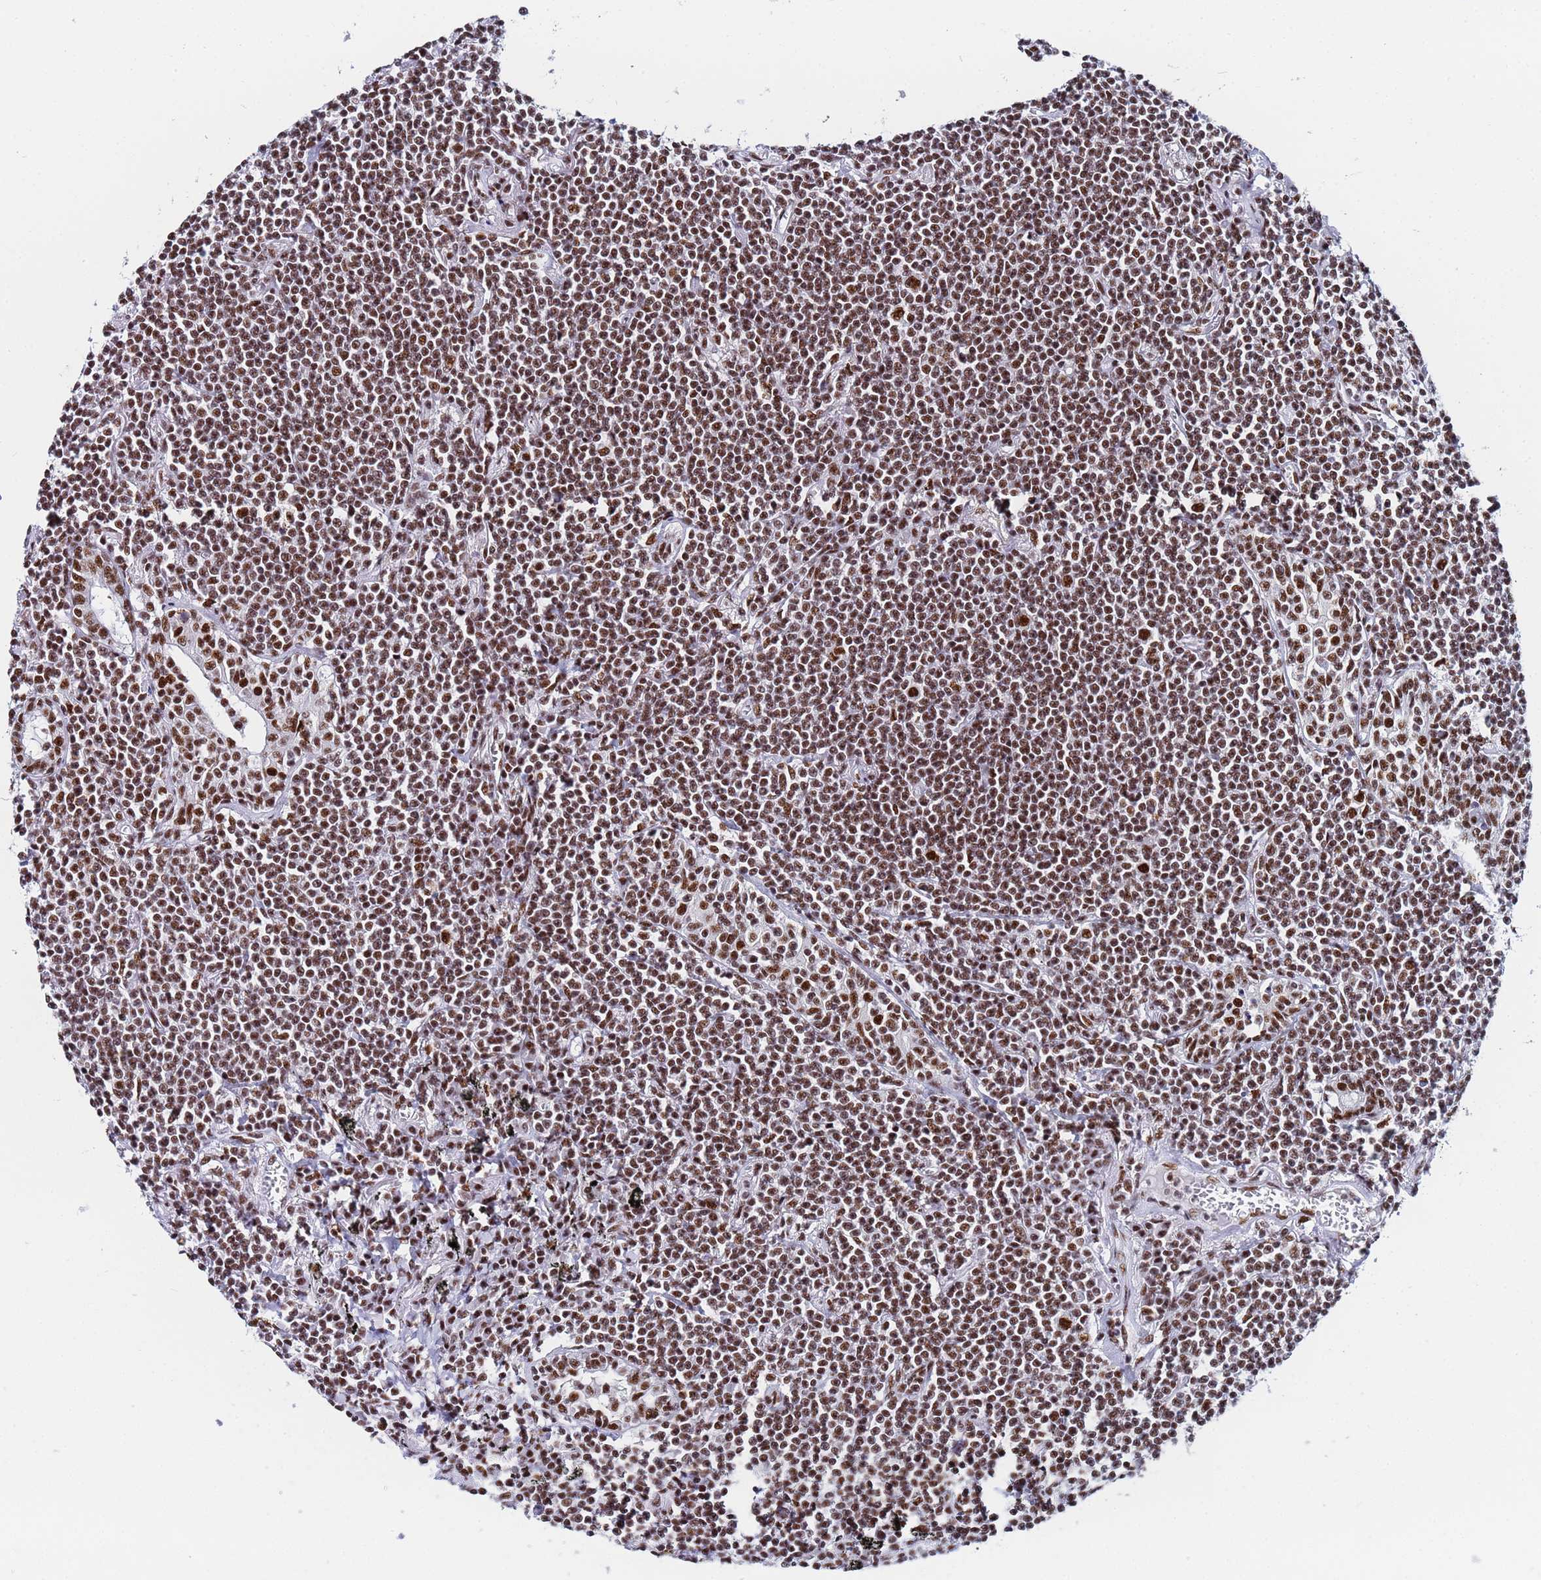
{"staining": {"intensity": "strong", "quantity": ">75%", "location": "nuclear"}, "tissue": "lymphoma", "cell_type": "Tumor cells", "image_type": "cancer", "snomed": [{"axis": "morphology", "description": "Malignant lymphoma, non-Hodgkin's type, Low grade"}, {"axis": "topography", "description": "Lung"}], "caption": "The image shows staining of lymphoma, revealing strong nuclear protein positivity (brown color) within tumor cells.", "gene": "SNRPA1", "patient": {"sex": "female", "age": 71}}